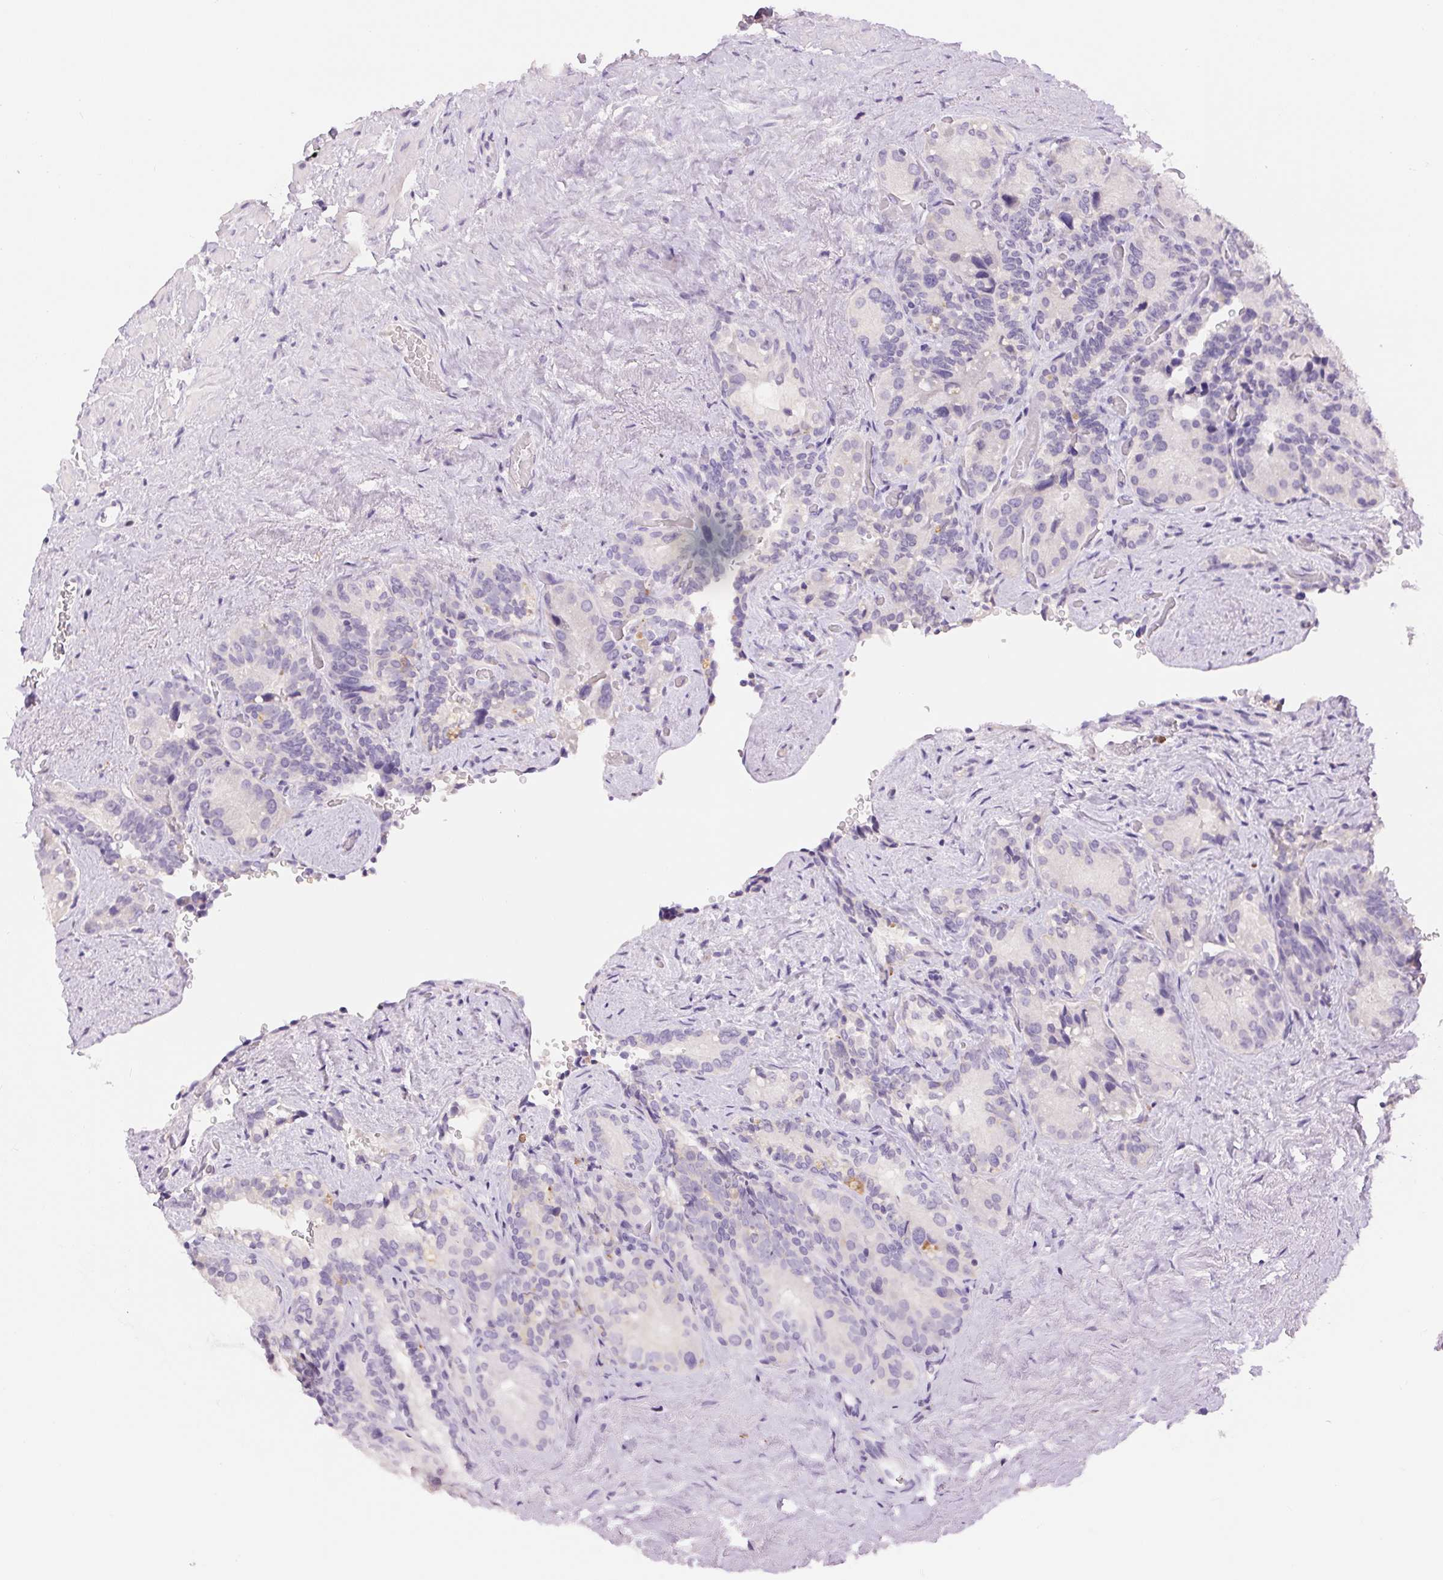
{"staining": {"intensity": "negative", "quantity": "none", "location": "none"}, "tissue": "seminal vesicle", "cell_type": "Glandular cells", "image_type": "normal", "snomed": [{"axis": "morphology", "description": "Normal tissue, NOS"}, {"axis": "topography", "description": "Seminal veicle"}], "caption": "The histopathology image displays no significant expression in glandular cells of seminal vesicle.", "gene": "PNLIPRP3", "patient": {"sex": "male", "age": 69}}